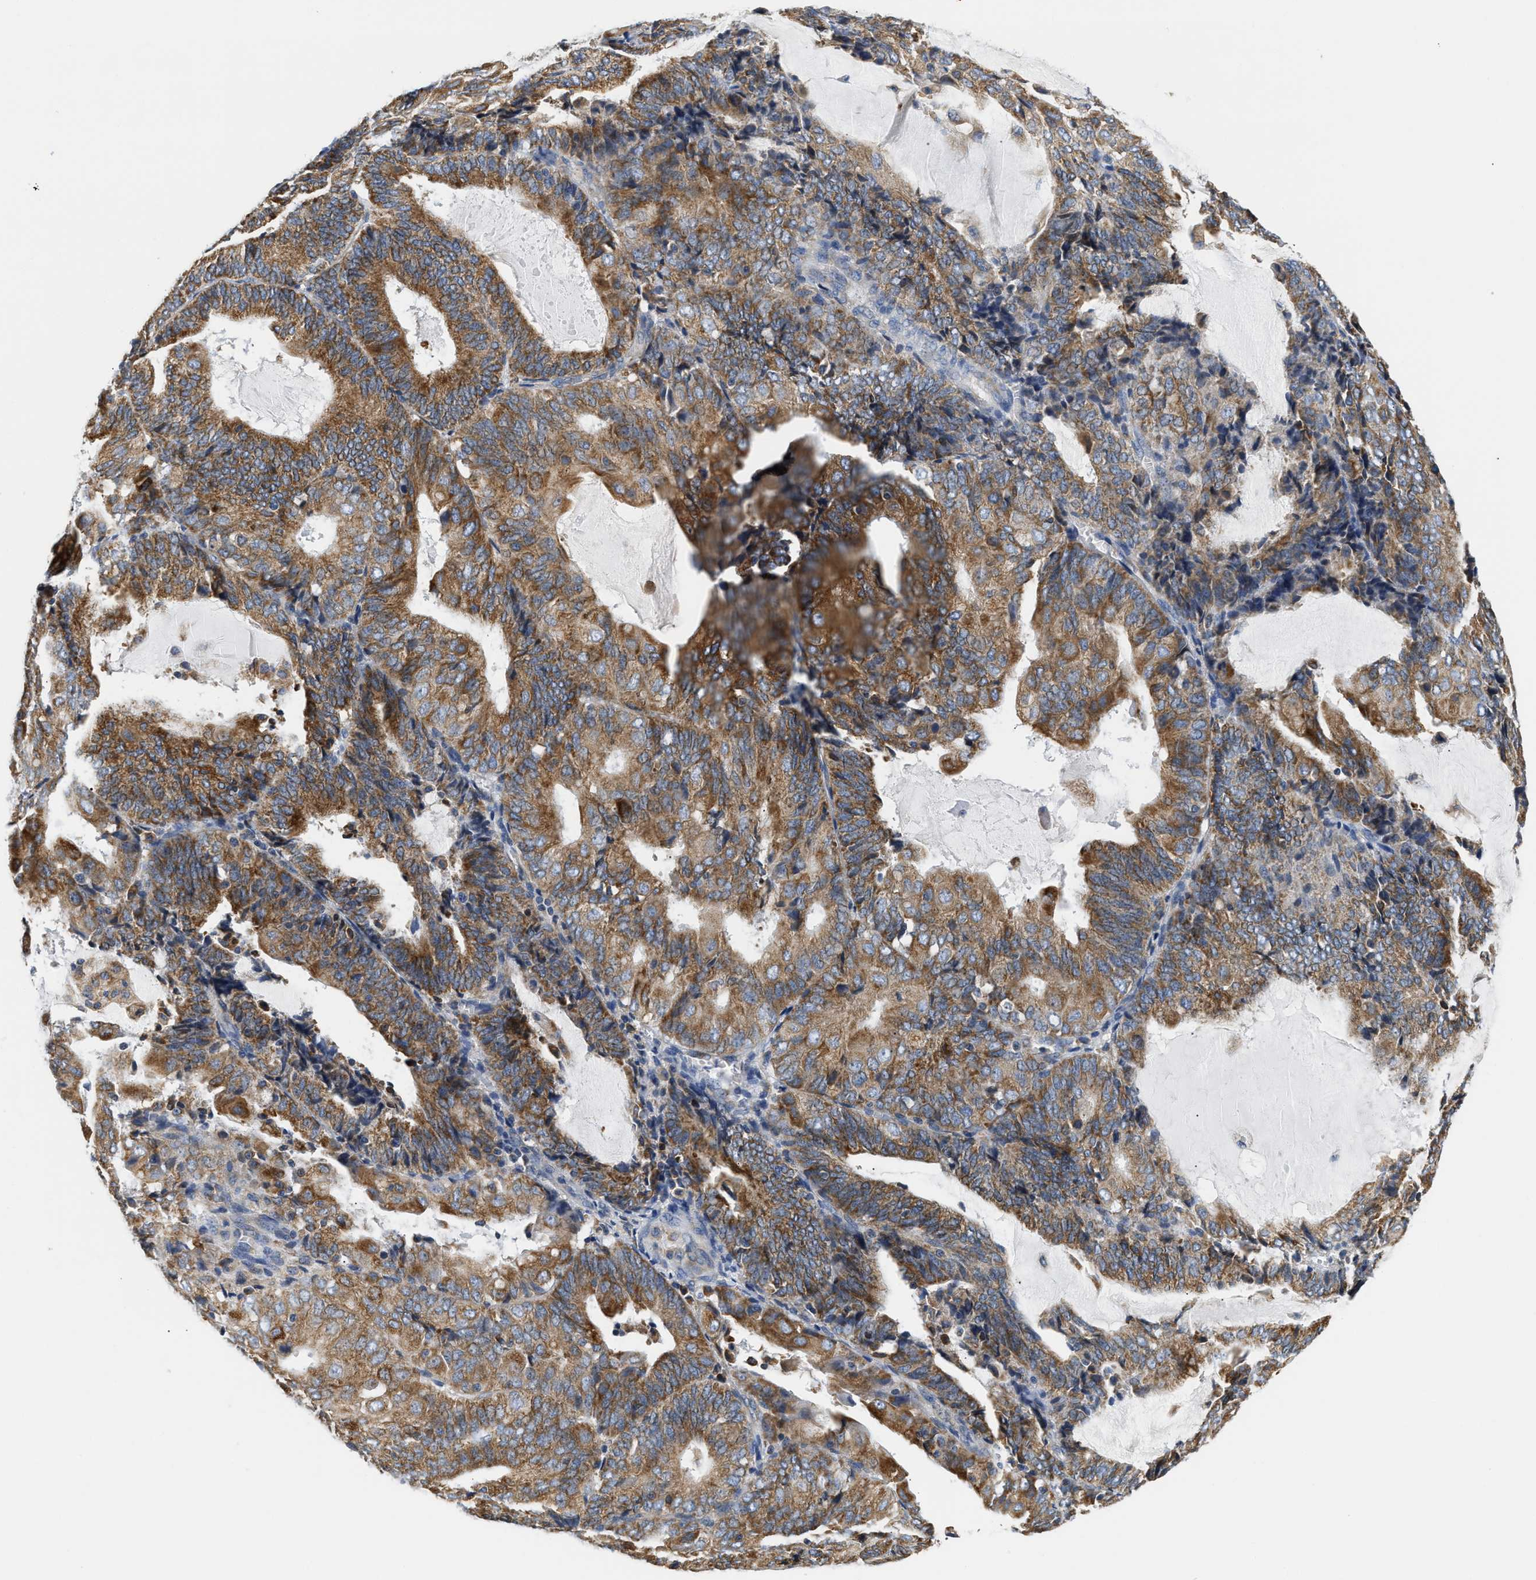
{"staining": {"intensity": "moderate", "quantity": ">75%", "location": "cytoplasmic/membranous"}, "tissue": "endometrial cancer", "cell_type": "Tumor cells", "image_type": "cancer", "snomed": [{"axis": "morphology", "description": "Adenocarcinoma, NOS"}, {"axis": "topography", "description": "Endometrium"}], "caption": "An IHC micrograph of neoplastic tissue is shown. Protein staining in brown shows moderate cytoplasmic/membranous positivity in endometrial cancer (adenocarcinoma) within tumor cells. Immunohistochemistry (ihc) stains the protein of interest in brown and the nuclei are stained blue.", "gene": "HDHD3", "patient": {"sex": "female", "age": 81}}